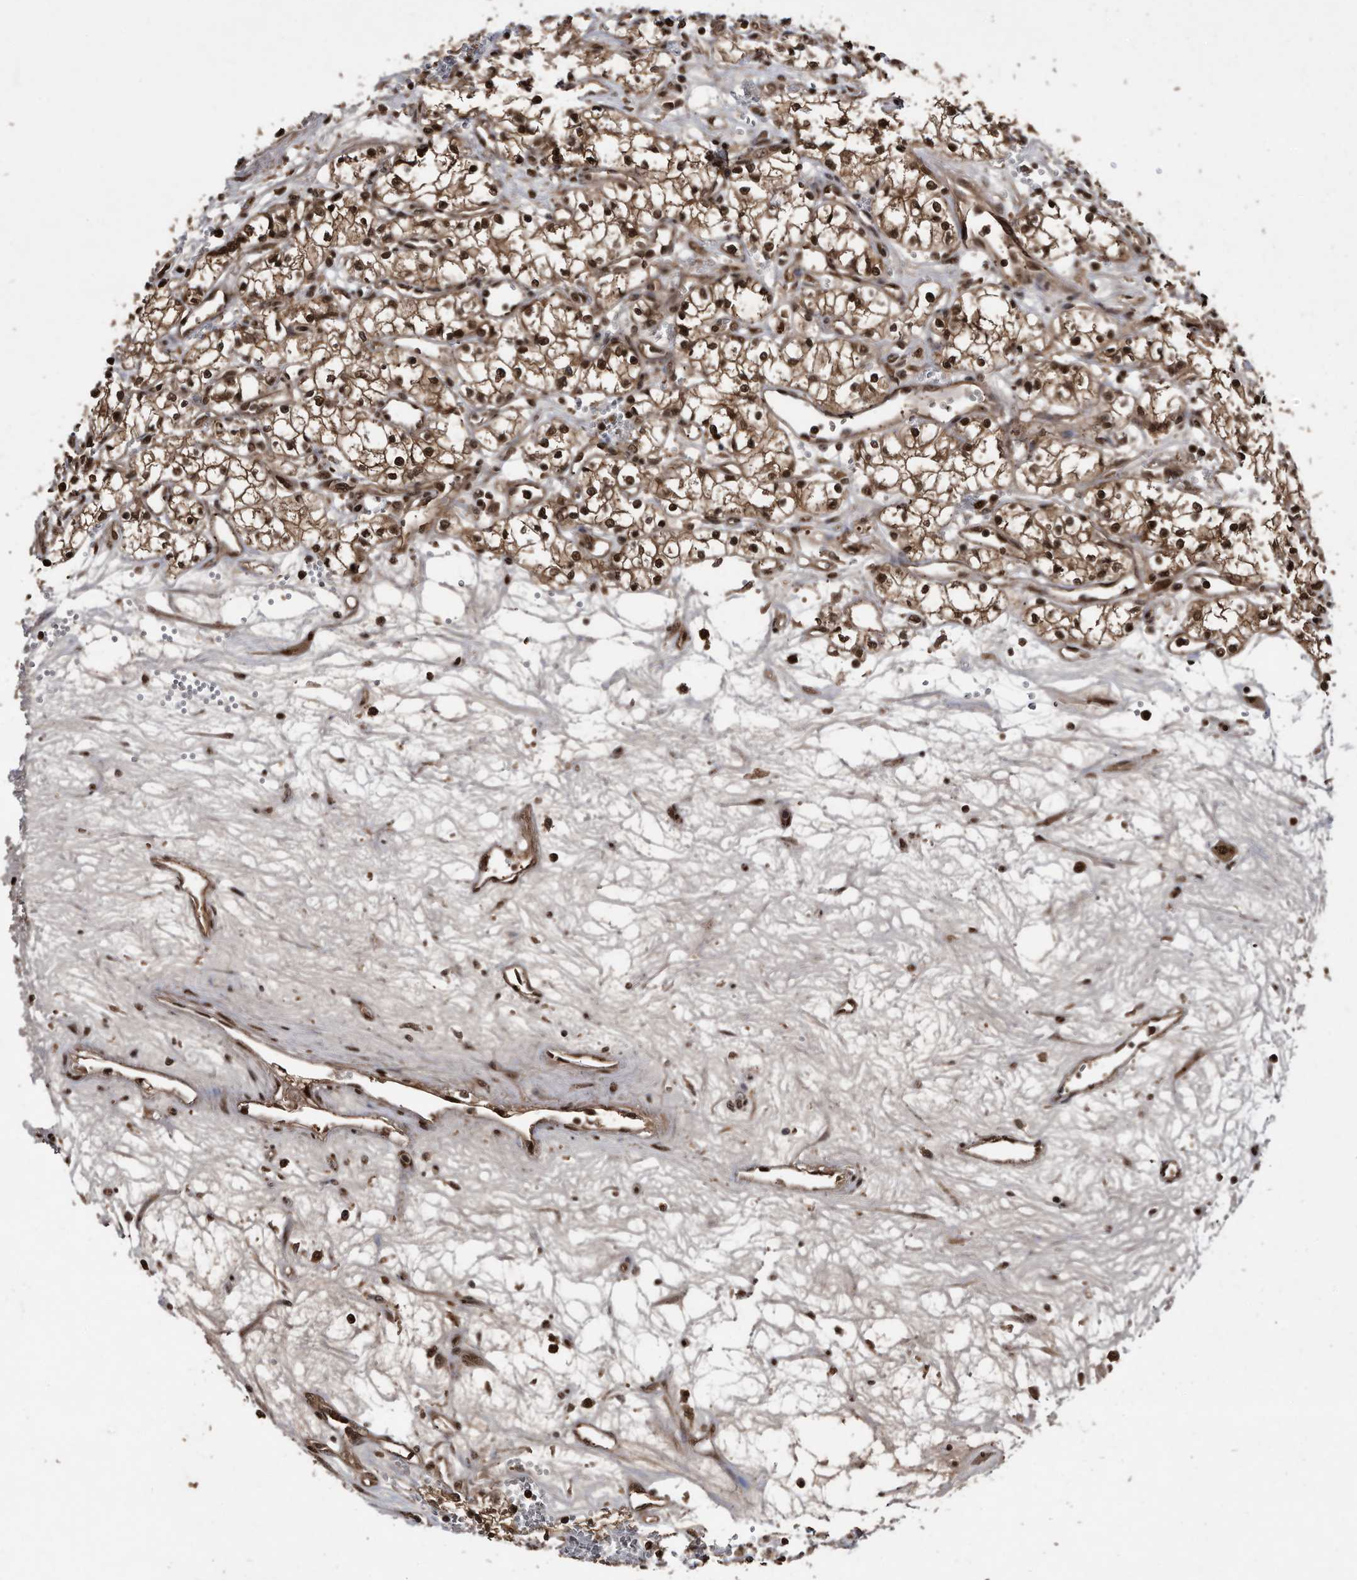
{"staining": {"intensity": "strong", "quantity": ">75%", "location": "cytoplasmic/membranous,nuclear"}, "tissue": "renal cancer", "cell_type": "Tumor cells", "image_type": "cancer", "snomed": [{"axis": "morphology", "description": "Adenocarcinoma, NOS"}, {"axis": "topography", "description": "Kidney"}], "caption": "An image of adenocarcinoma (renal) stained for a protein exhibits strong cytoplasmic/membranous and nuclear brown staining in tumor cells. The staining was performed using DAB (3,3'-diaminobenzidine), with brown indicating positive protein expression. Nuclei are stained blue with hematoxylin.", "gene": "RAD23B", "patient": {"sex": "male", "age": 59}}